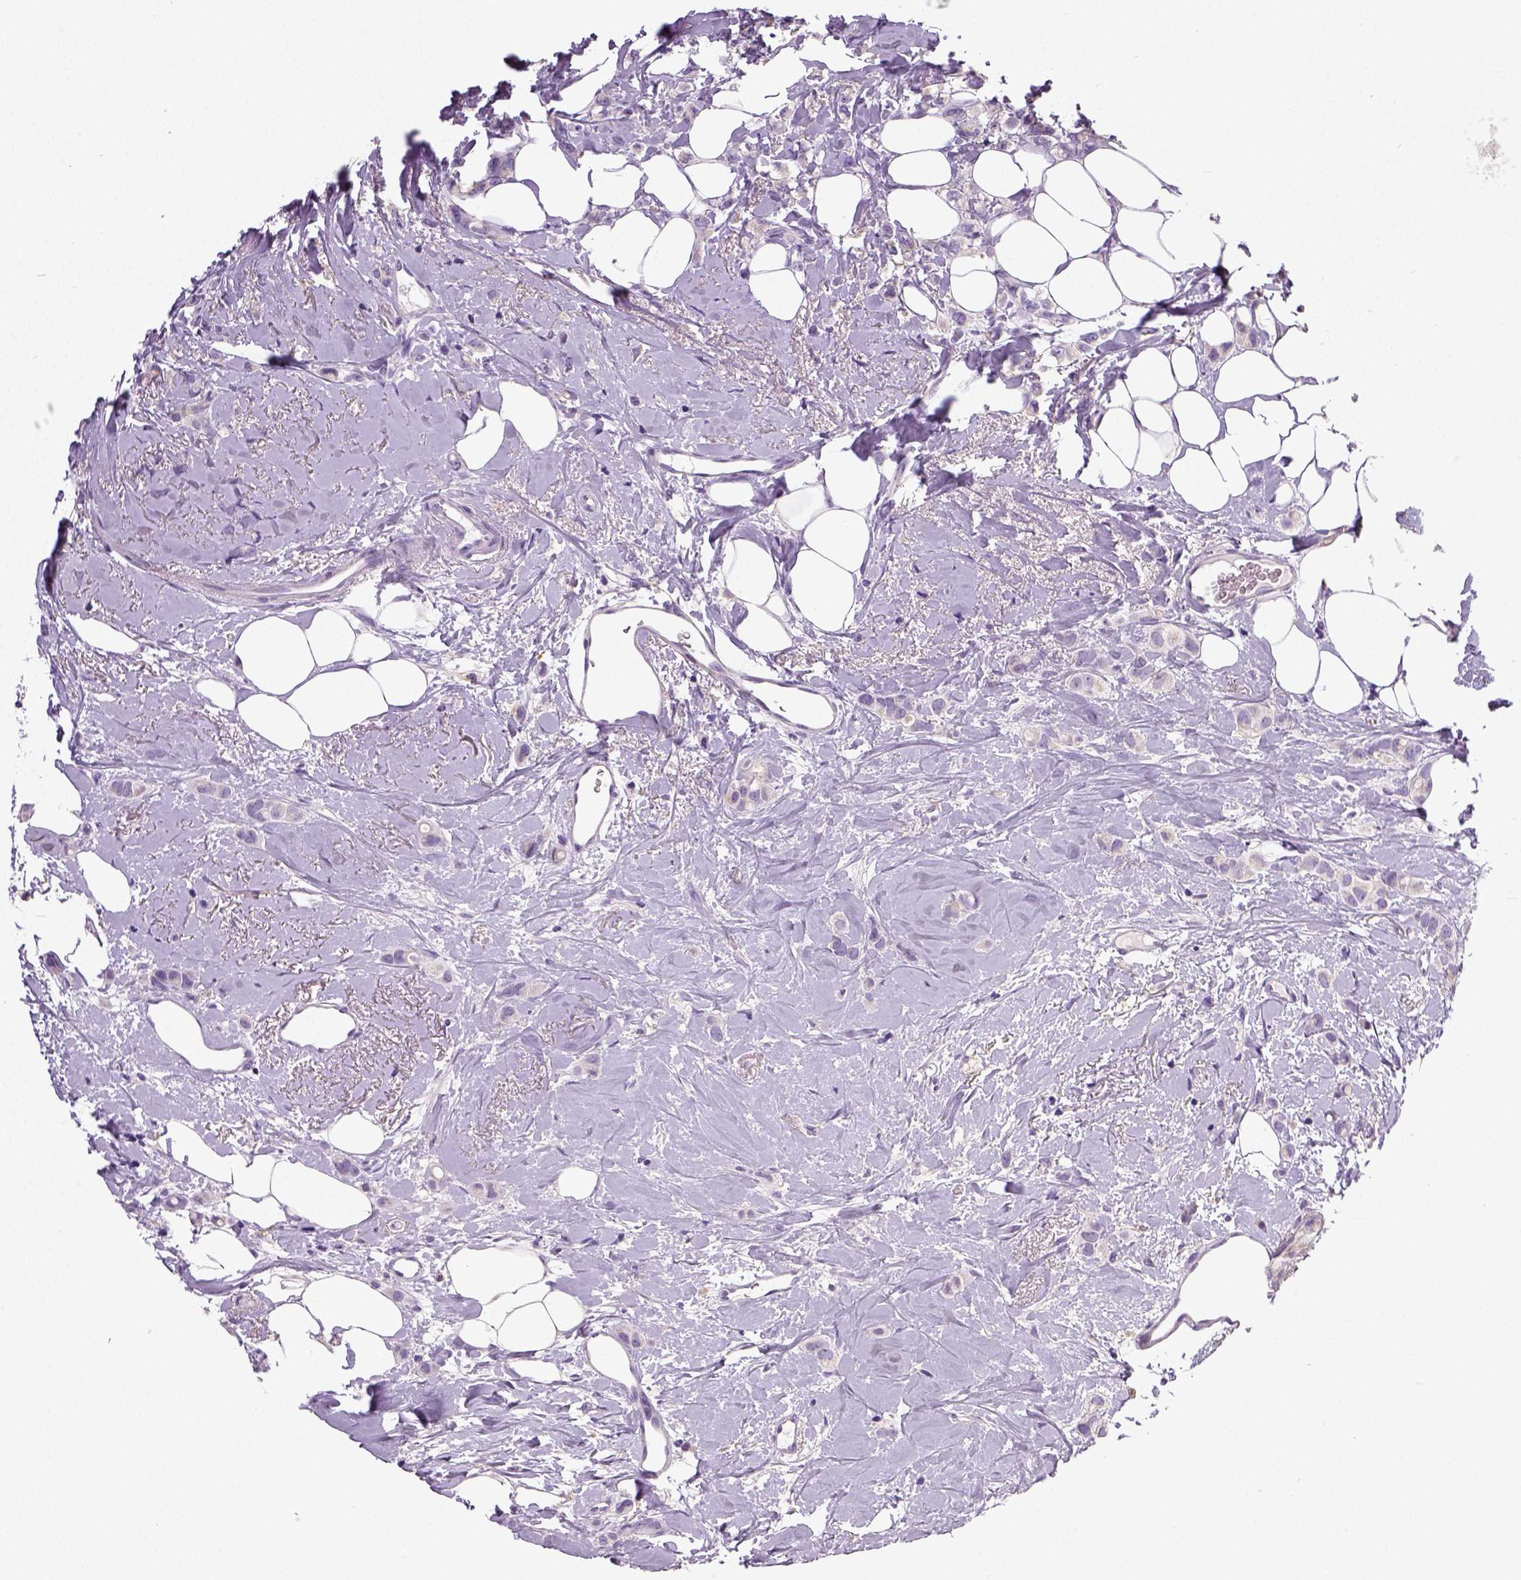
{"staining": {"intensity": "negative", "quantity": "none", "location": "none"}, "tissue": "breast cancer", "cell_type": "Tumor cells", "image_type": "cancer", "snomed": [{"axis": "morphology", "description": "Lobular carcinoma"}, {"axis": "topography", "description": "Breast"}], "caption": "IHC of human breast cancer displays no staining in tumor cells.", "gene": "NECAB2", "patient": {"sex": "female", "age": 66}}